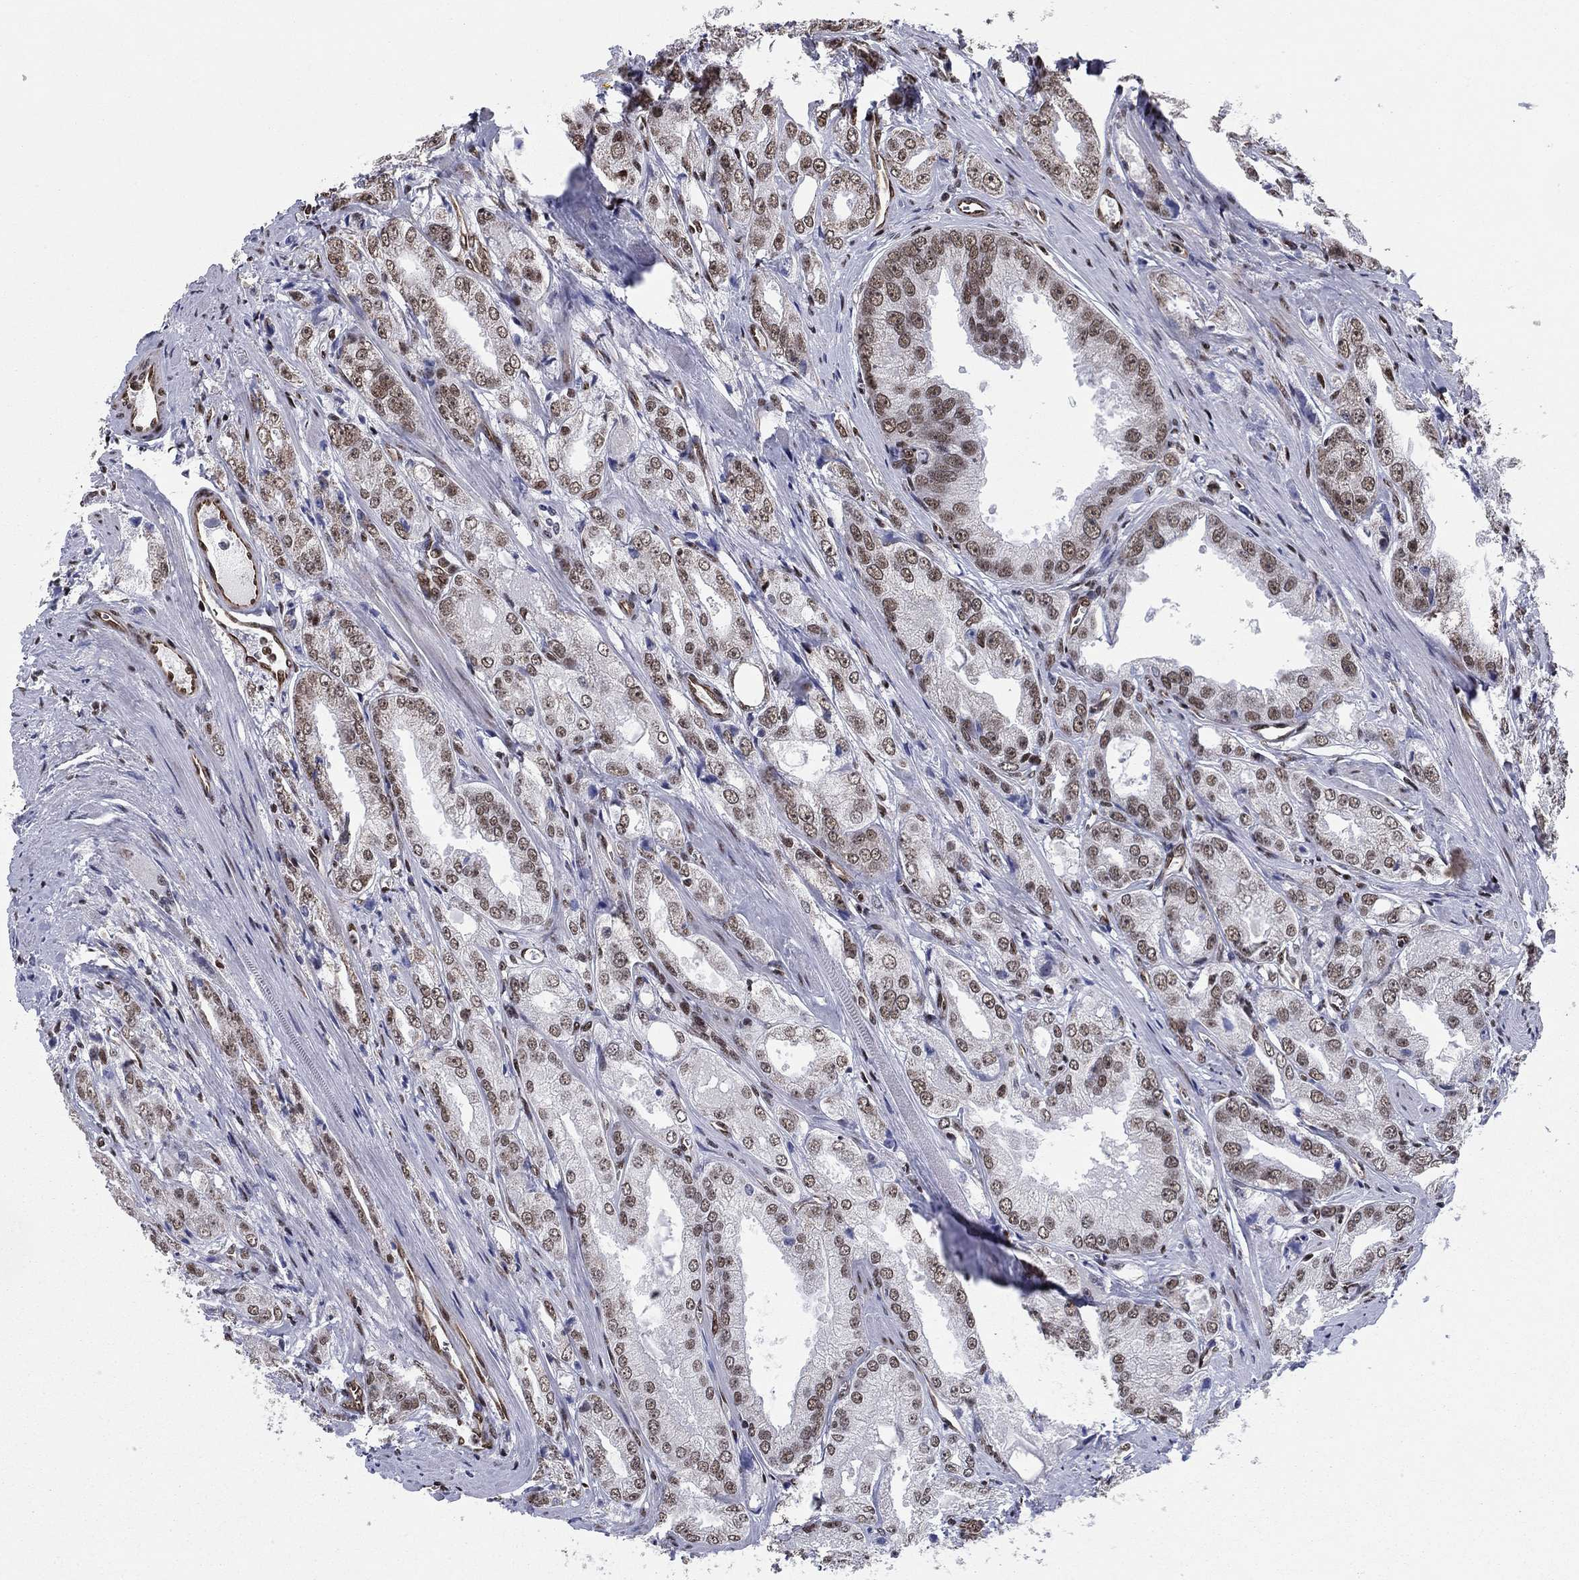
{"staining": {"intensity": "moderate", "quantity": ">75%", "location": "nuclear"}, "tissue": "prostate cancer", "cell_type": "Tumor cells", "image_type": "cancer", "snomed": [{"axis": "morphology", "description": "Adenocarcinoma, NOS"}, {"axis": "morphology", "description": "Adenocarcinoma, High grade"}, {"axis": "topography", "description": "Prostate"}], "caption": "IHC micrograph of prostate cancer stained for a protein (brown), which exhibits medium levels of moderate nuclear expression in approximately >75% of tumor cells.", "gene": "N4BP2", "patient": {"sex": "male", "age": 70}}